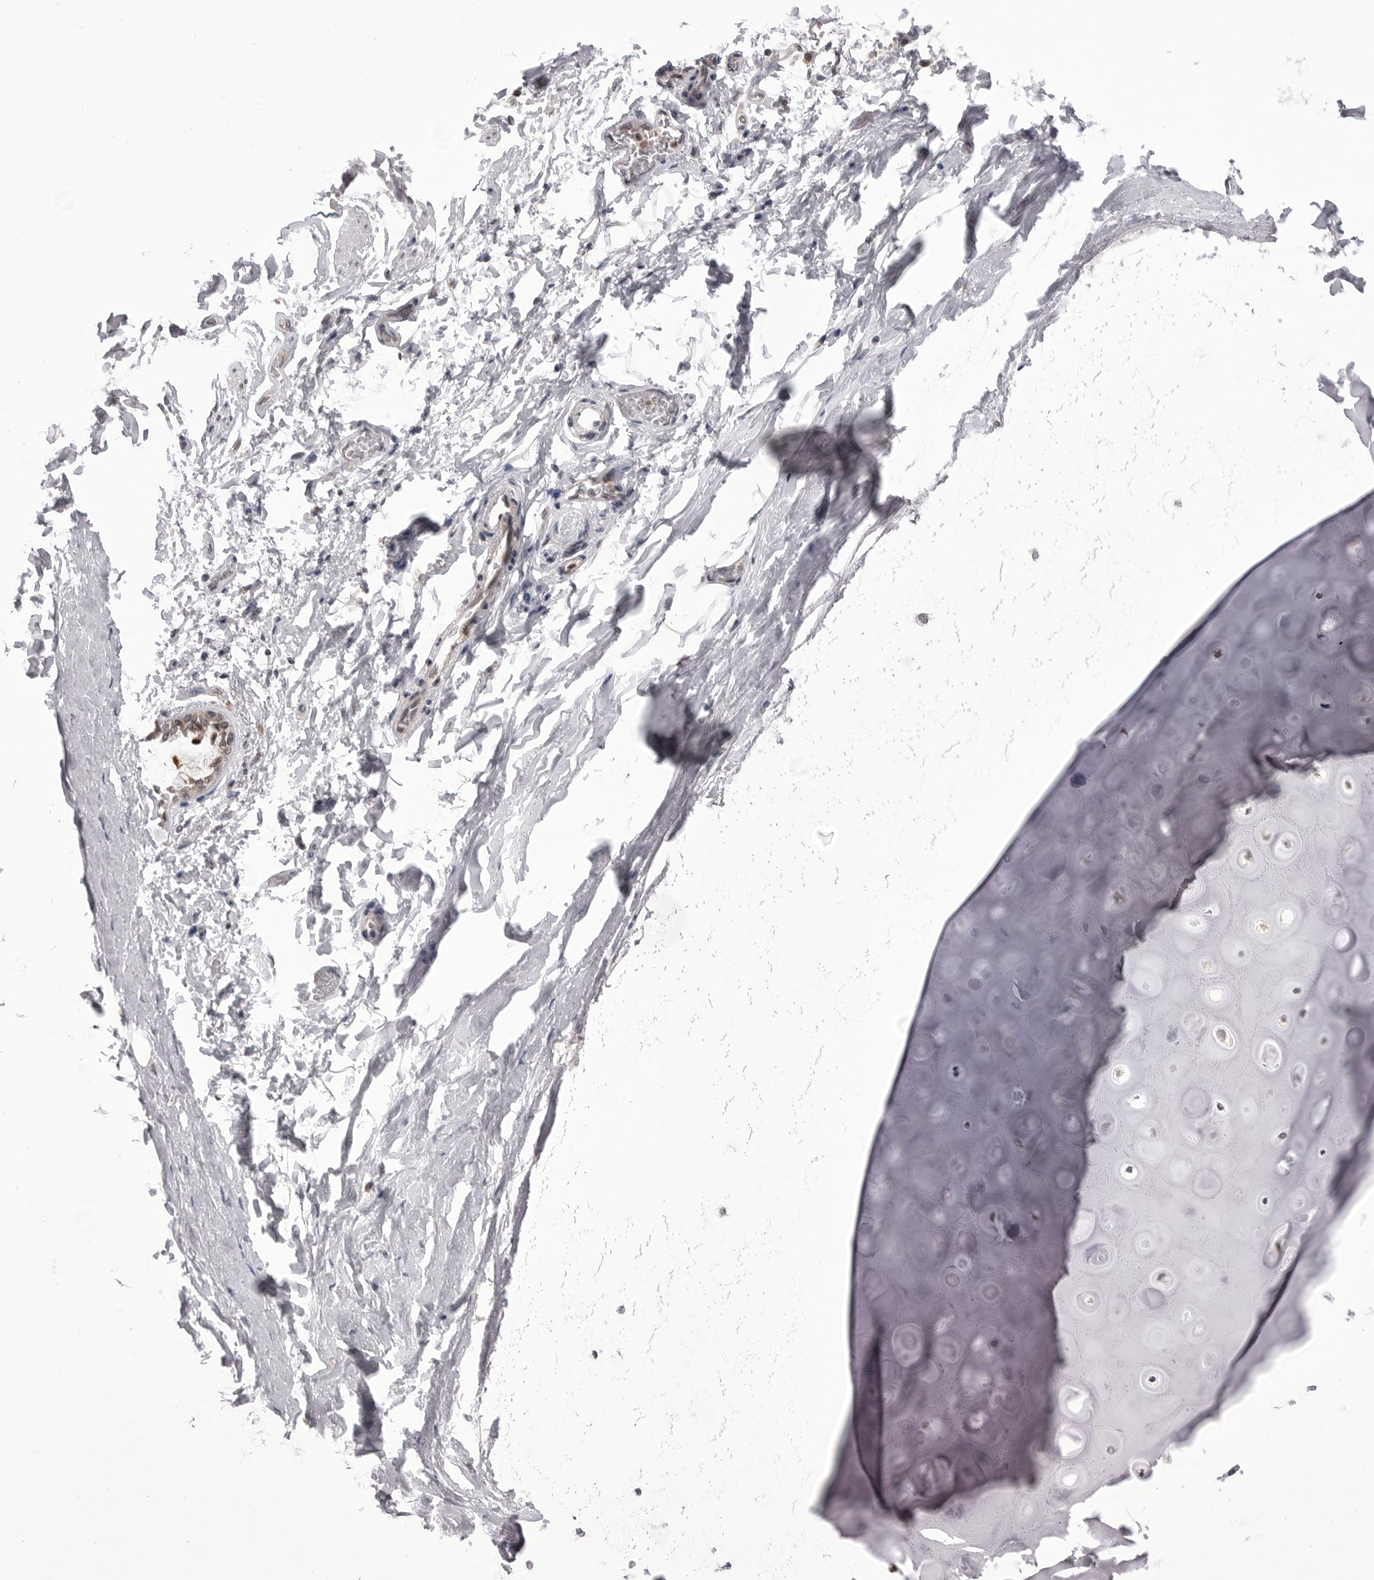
{"staining": {"intensity": "negative", "quantity": "none", "location": "none"}, "tissue": "soft tissue", "cell_type": "Chondrocytes", "image_type": "normal", "snomed": [{"axis": "morphology", "description": "Normal tissue, NOS"}, {"axis": "topography", "description": "Cartilage tissue"}, {"axis": "topography", "description": "Lung"}], "caption": "Human soft tissue stained for a protein using IHC demonstrates no staining in chondrocytes.", "gene": "PTK2B", "patient": {"sex": "female", "age": 77}}